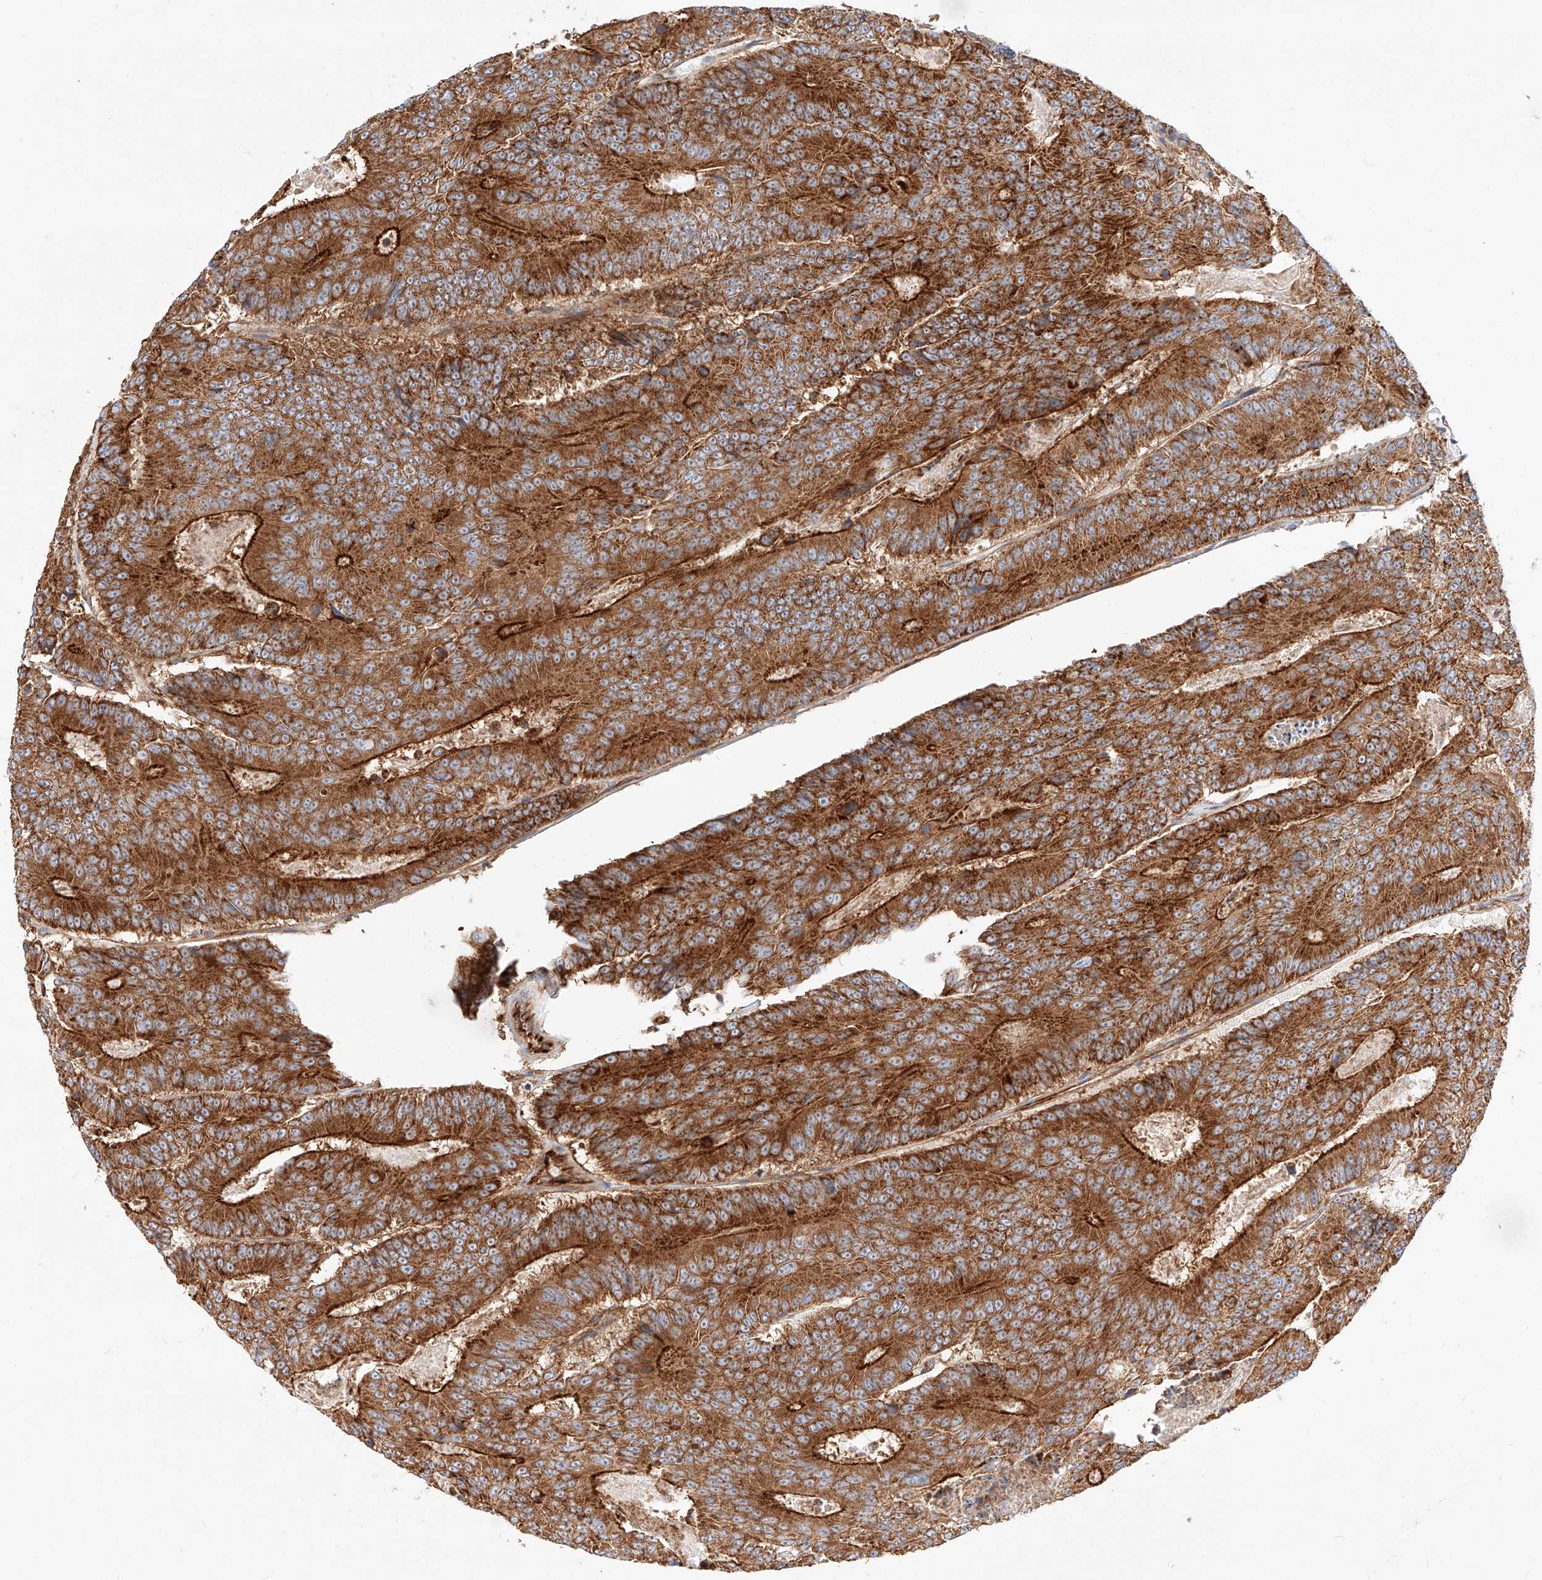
{"staining": {"intensity": "strong", "quantity": ">75%", "location": "cytoplasmic/membranous"}, "tissue": "colorectal cancer", "cell_type": "Tumor cells", "image_type": "cancer", "snomed": [{"axis": "morphology", "description": "Adenocarcinoma, NOS"}, {"axis": "topography", "description": "Colon"}], "caption": "Protein analysis of adenocarcinoma (colorectal) tissue shows strong cytoplasmic/membranous positivity in about >75% of tumor cells. Nuclei are stained in blue.", "gene": "CSGALNACT2", "patient": {"sex": "male", "age": 83}}